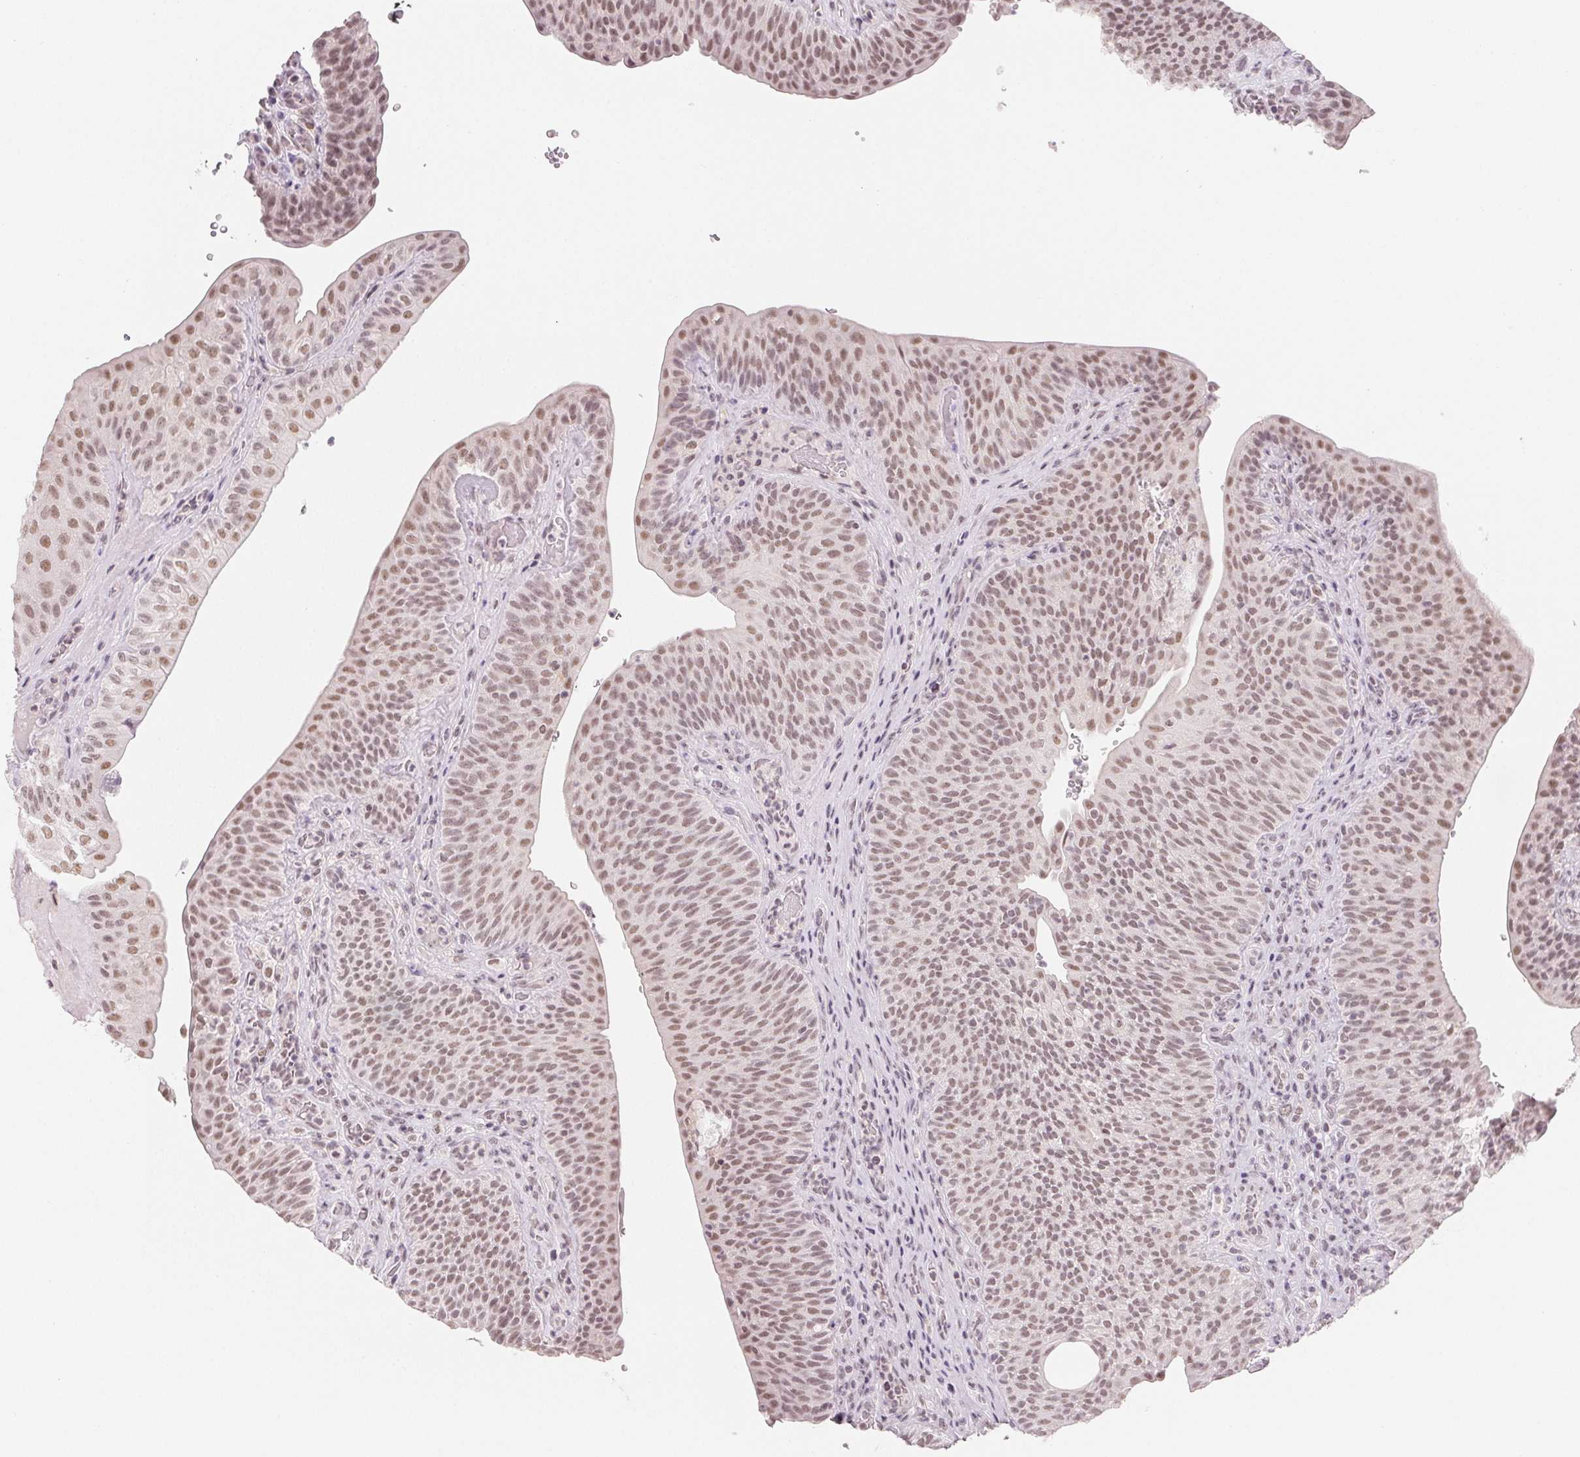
{"staining": {"intensity": "moderate", "quantity": ">75%", "location": "nuclear"}, "tissue": "urinary bladder", "cell_type": "Urothelial cells", "image_type": "normal", "snomed": [{"axis": "morphology", "description": "Normal tissue, NOS"}, {"axis": "topography", "description": "Urinary bladder"}, {"axis": "topography", "description": "Peripheral nerve tissue"}], "caption": "IHC histopathology image of unremarkable urinary bladder stained for a protein (brown), which exhibits medium levels of moderate nuclear expression in approximately >75% of urothelial cells.", "gene": "NXF3", "patient": {"sex": "male", "age": 66}}